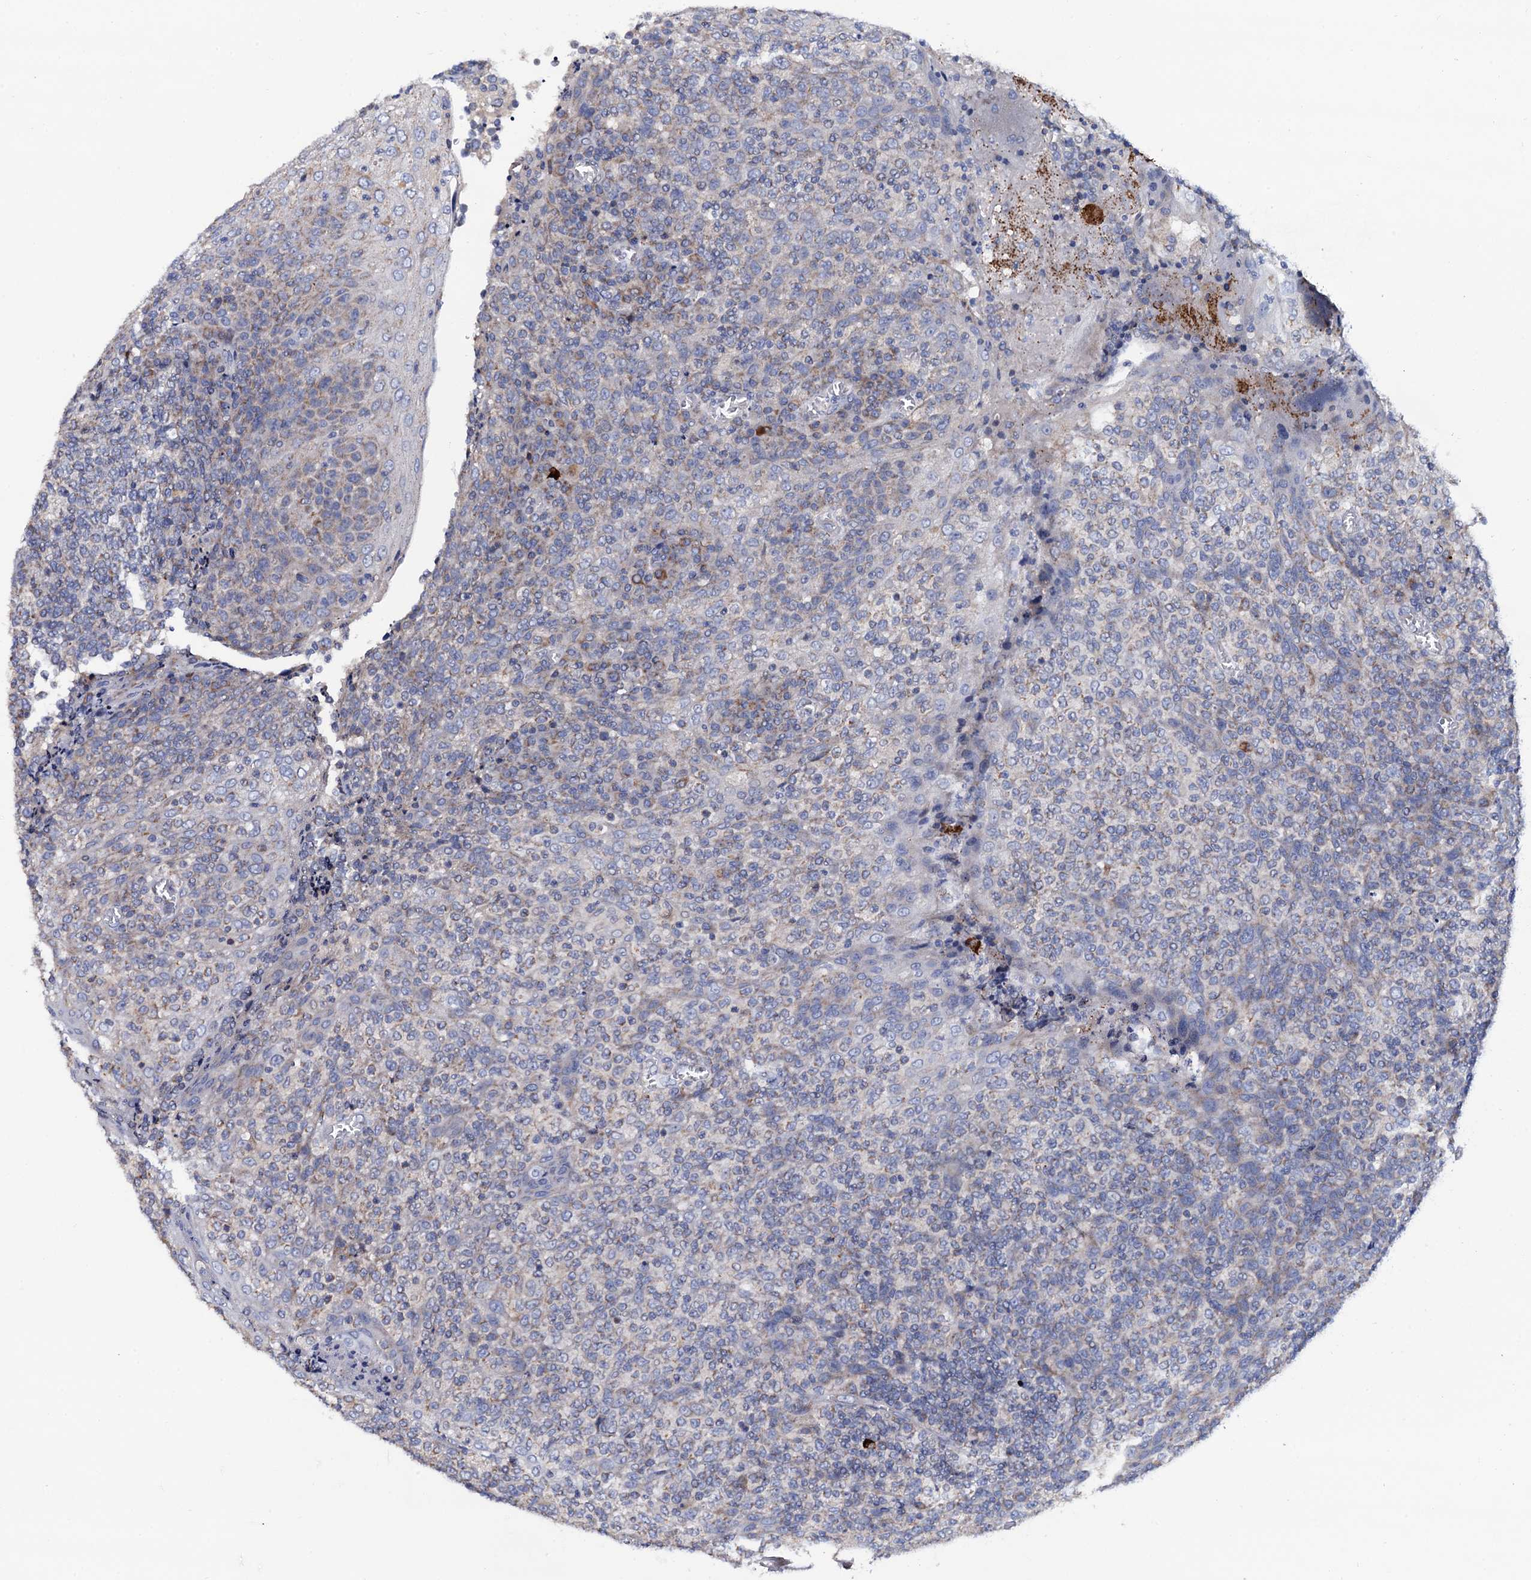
{"staining": {"intensity": "weak", "quantity": "<25%", "location": "cytoplasmic/membranous"}, "tissue": "tonsil", "cell_type": "Germinal center cells", "image_type": "normal", "snomed": [{"axis": "morphology", "description": "Normal tissue, NOS"}, {"axis": "topography", "description": "Tonsil"}], "caption": "Protein analysis of normal tonsil shows no significant positivity in germinal center cells. Nuclei are stained in blue.", "gene": "MRPL48", "patient": {"sex": "female", "age": 19}}